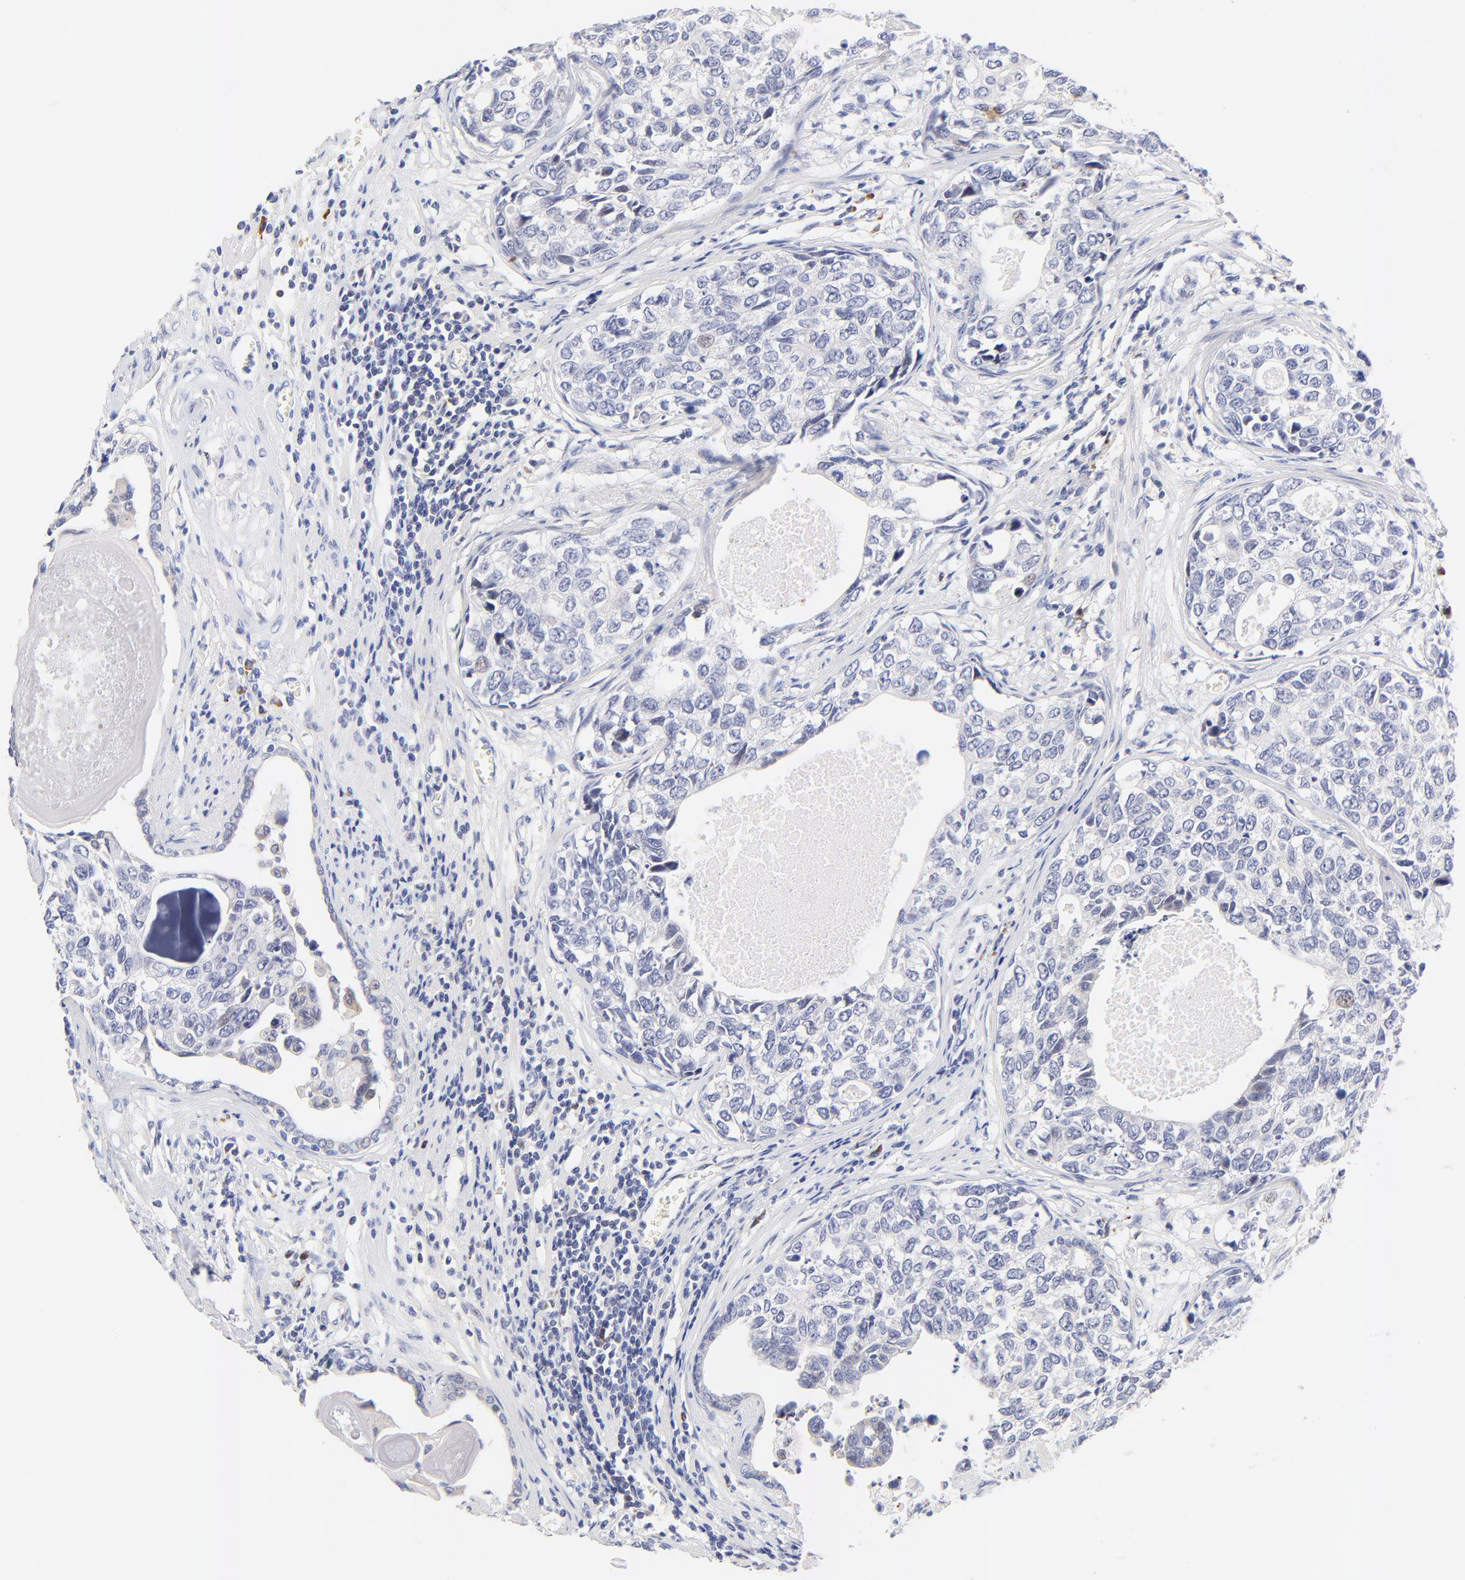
{"staining": {"intensity": "negative", "quantity": "none", "location": "none"}, "tissue": "urothelial cancer", "cell_type": "Tumor cells", "image_type": "cancer", "snomed": [{"axis": "morphology", "description": "Urothelial carcinoma, High grade"}, {"axis": "topography", "description": "Urinary bladder"}], "caption": "DAB immunohistochemical staining of human high-grade urothelial carcinoma exhibits no significant positivity in tumor cells.", "gene": "AFF2", "patient": {"sex": "male", "age": 81}}